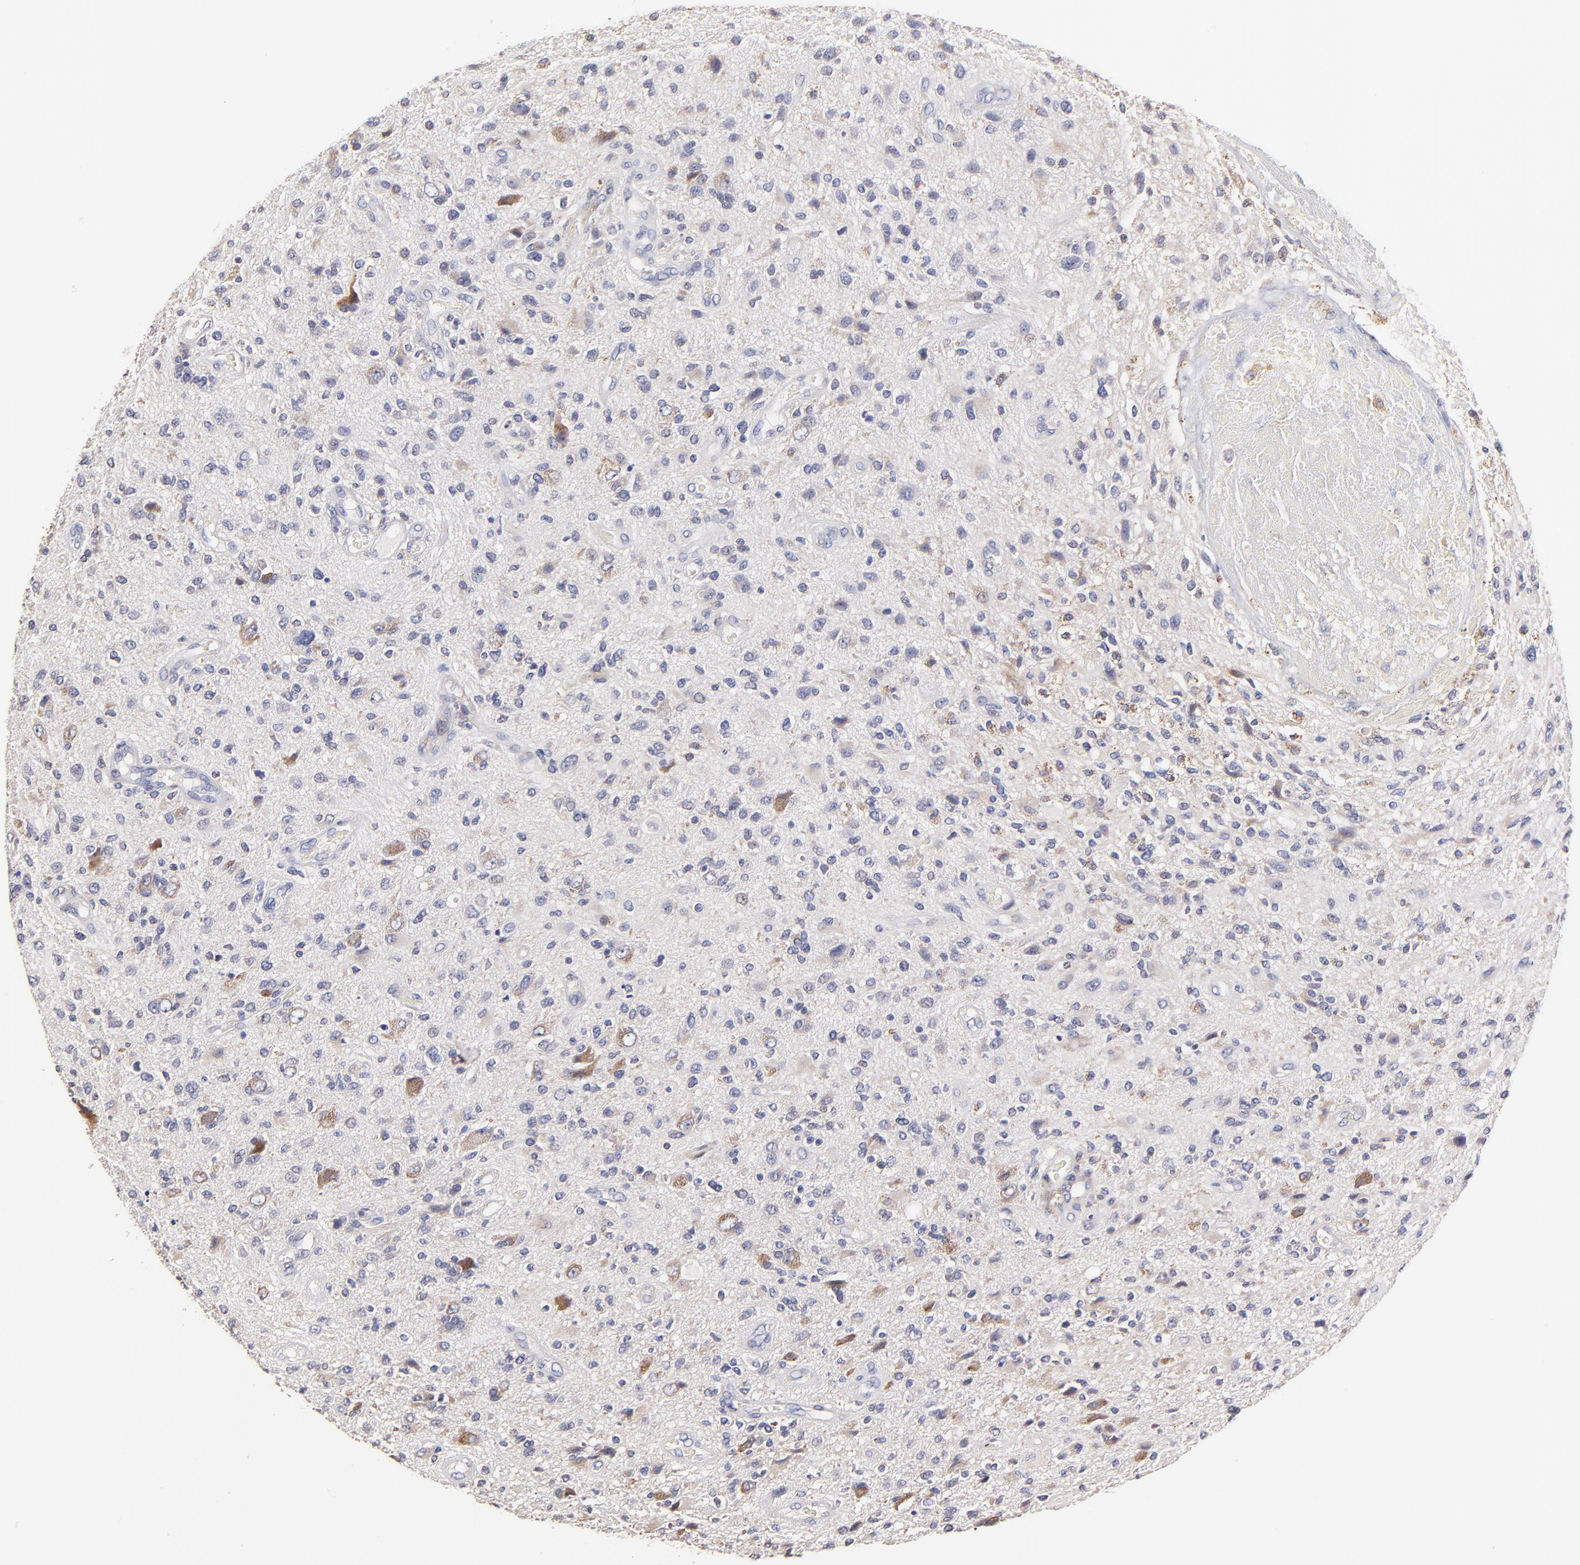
{"staining": {"intensity": "weak", "quantity": "<25%", "location": "cytoplasmic/membranous"}, "tissue": "glioma", "cell_type": "Tumor cells", "image_type": "cancer", "snomed": [{"axis": "morphology", "description": "Normal tissue, NOS"}, {"axis": "morphology", "description": "Glioma, malignant, High grade"}, {"axis": "topography", "description": "Cerebral cortex"}], "caption": "Immunohistochemical staining of human malignant high-grade glioma reveals no significant staining in tumor cells.", "gene": "GCSAM", "patient": {"sex": "male", "age": 75}}